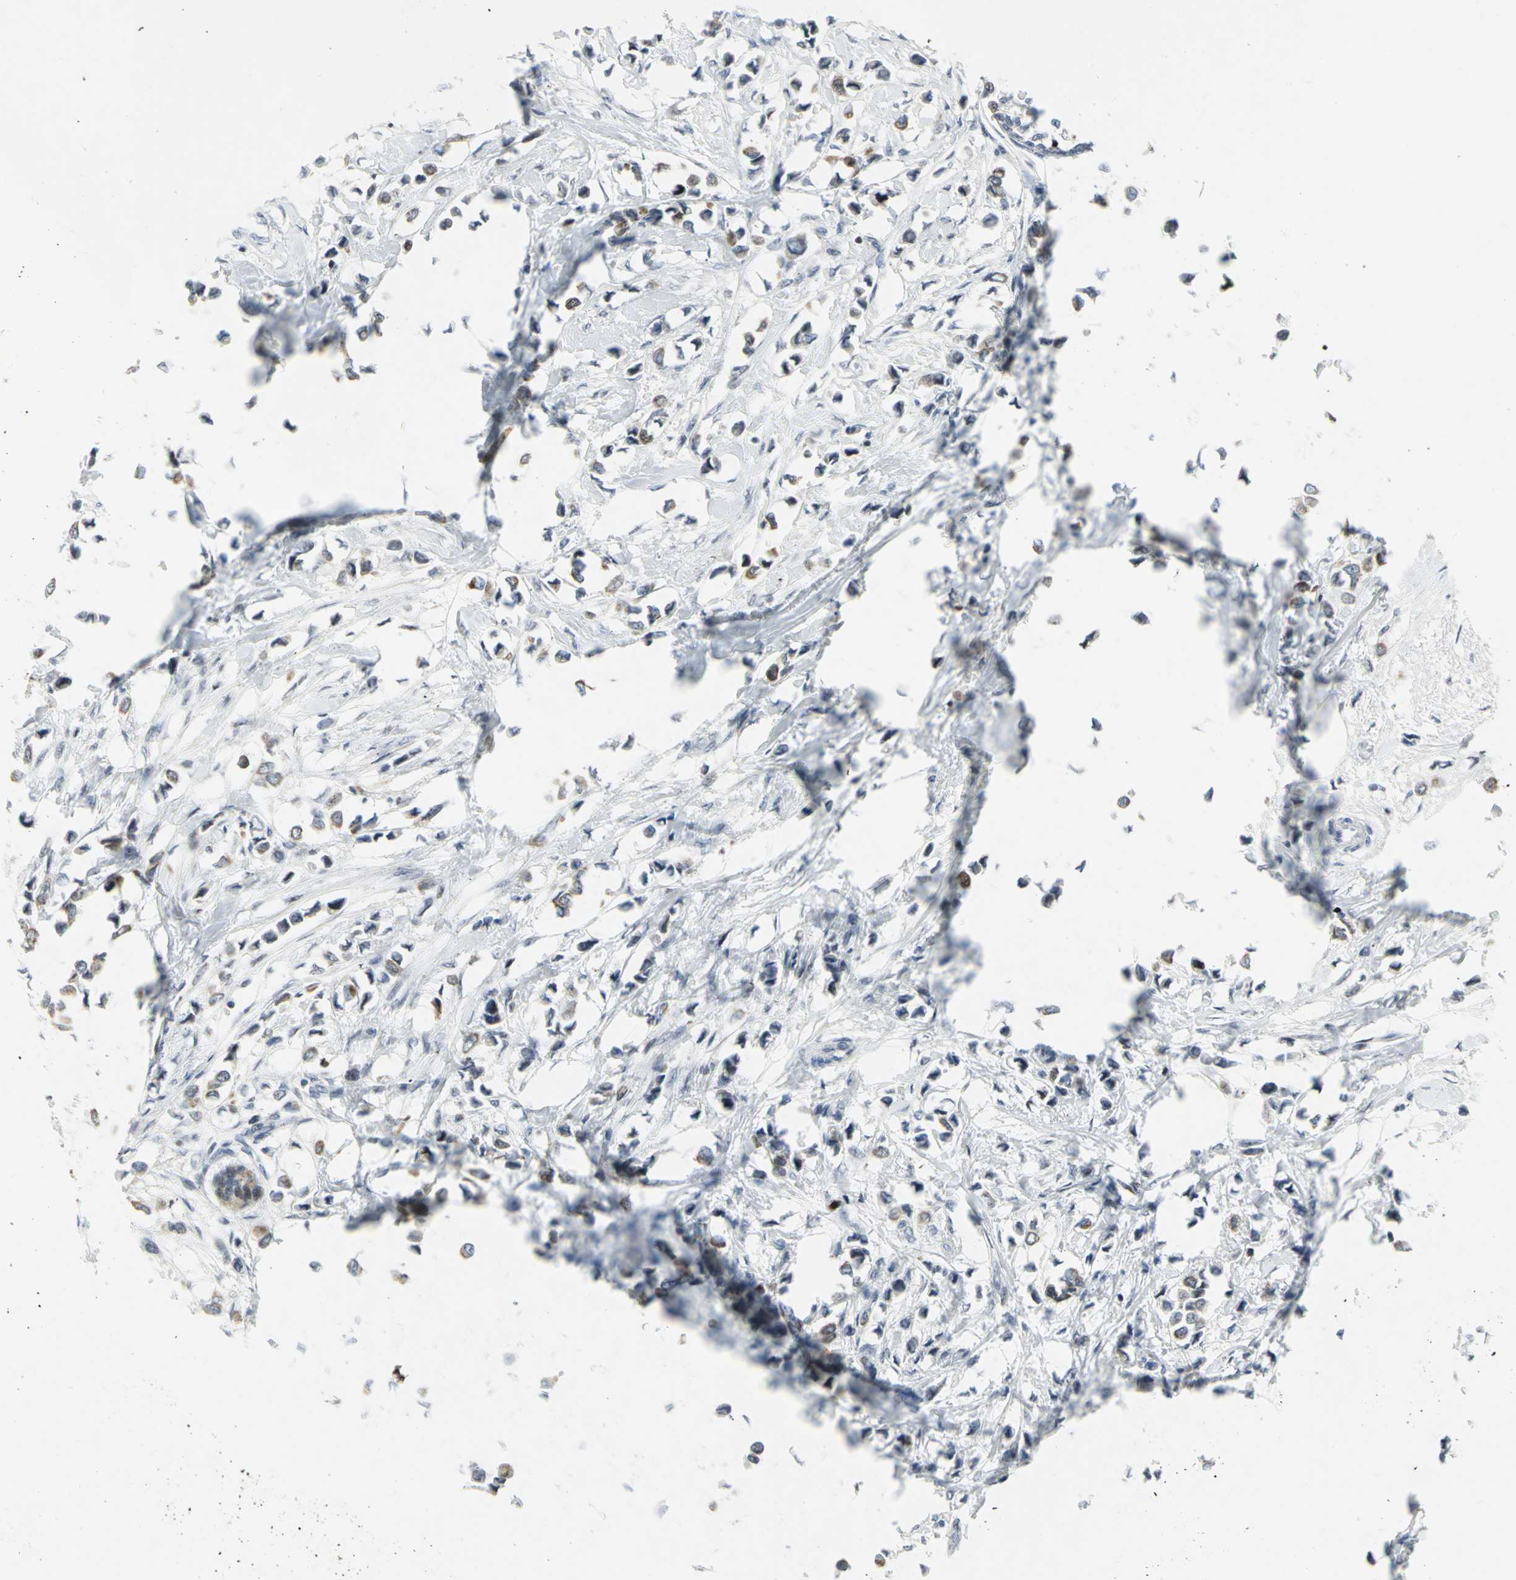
{"staining": {"intensity": "weak", "quantity": "<25%", "location": "cytoplasmic/membranous"}, "tissue": "breast cancer", "cell_type": "Tumor cells", "image_type": "cancer", "snomed": [{"axis": "morphology", "description": "Lobular carcinoma"}, {"axis": "topography", "description": "Breast"}], "caption": "The IHC photomicrograph has no significant staining in tumor cells of lobular carcinoma (breast) tissue.", "gene": "RPA1", "patient": {"sex": "female", "age": 51}}